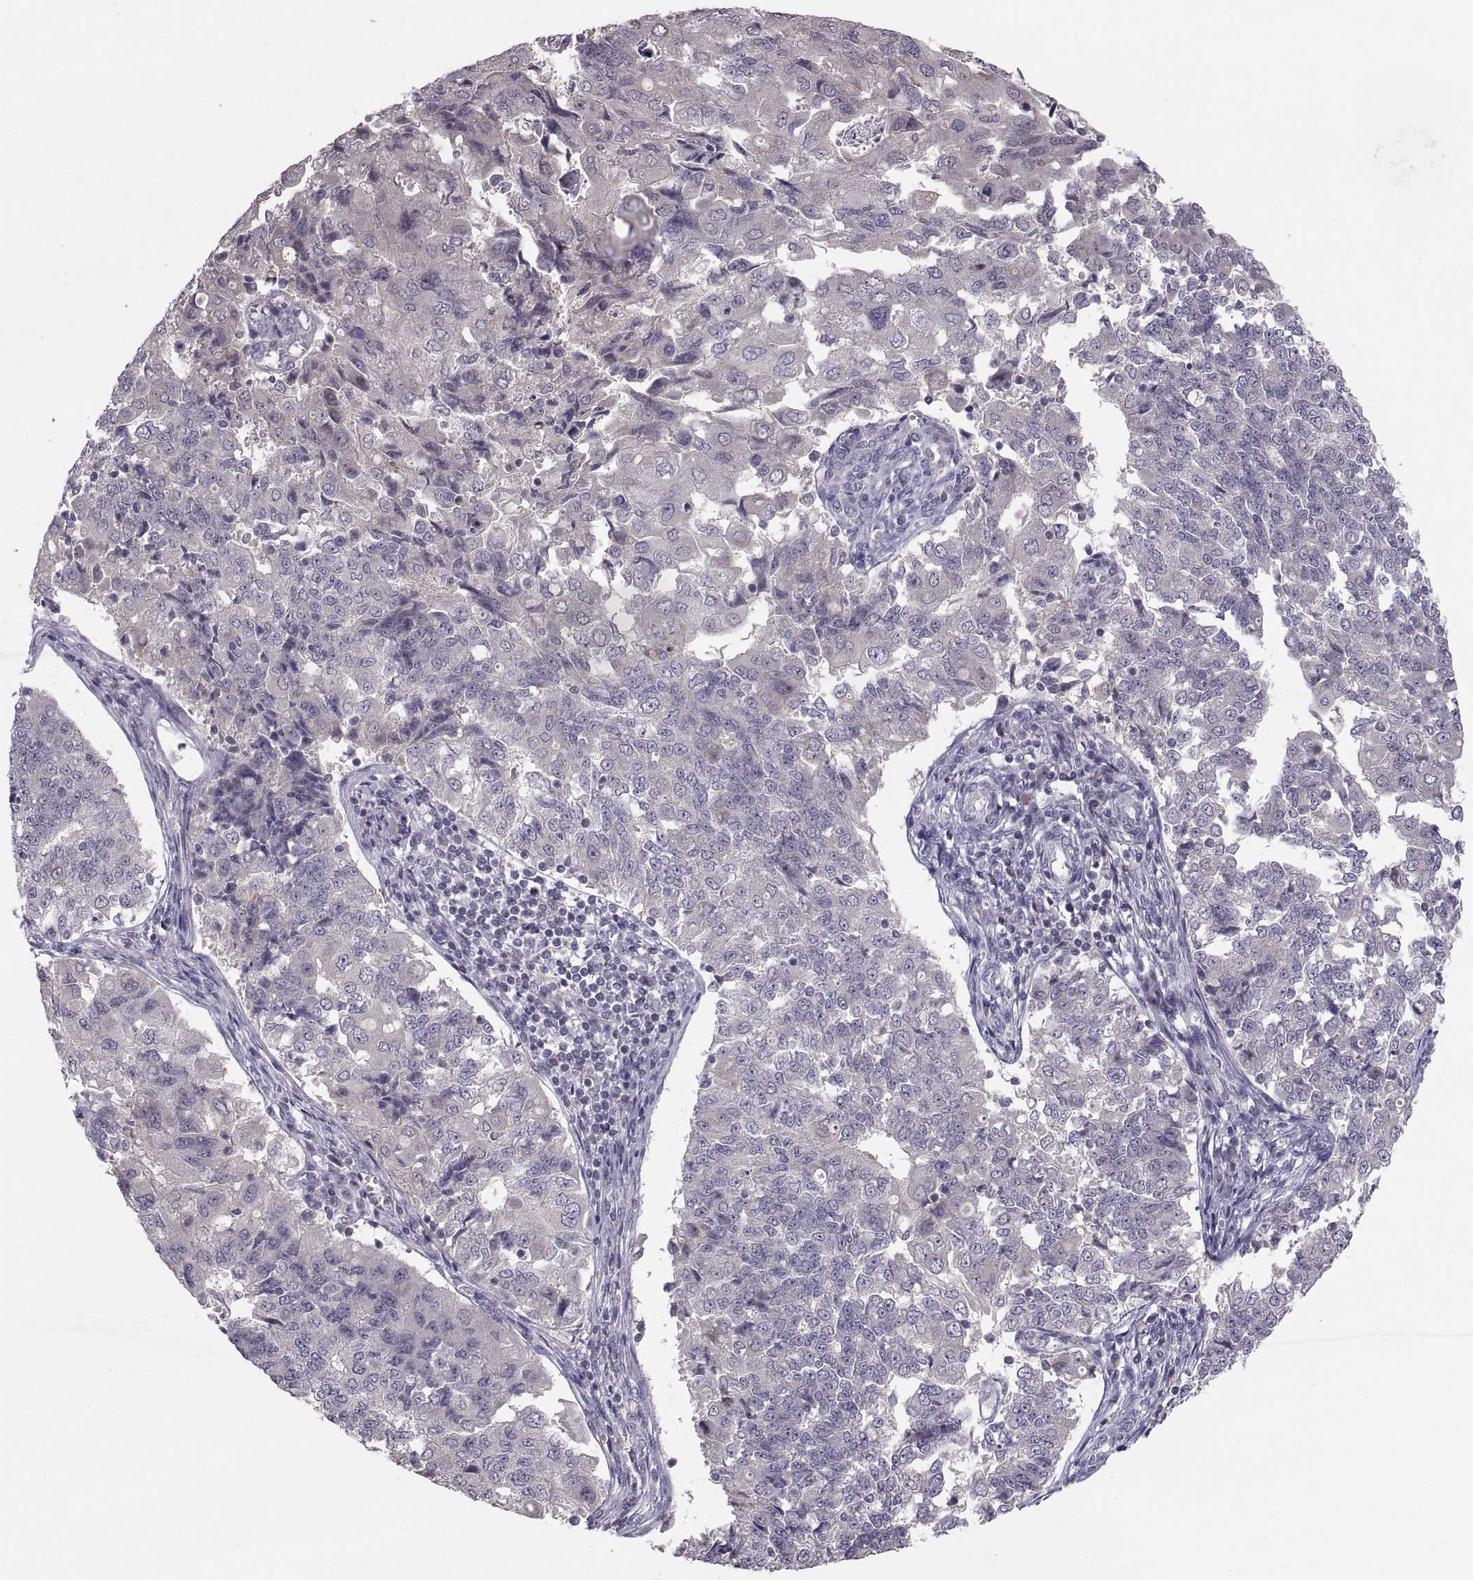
{"staining": {"intensity": "negative", "quantity": "none", "location": "none"}, "tissue": "endometrial cancer", "cell_type": "Tumor cells", "image_type": "cancer", "snomed": [{"axis": "morphology", "description": "Adenocarcinoma, NOS"}, {"axis": "topography", "description": "Endometrium"}], "caption": "DAB (3,3'-diaminobenzidine) immunohistochemical staining of endometrial adenocarcinoma demonstrates no significant expression in tumor cells. Nuclei are stained in blue.", "gene": "PAX2", "patient": {"sex": "female", "age": 43}}